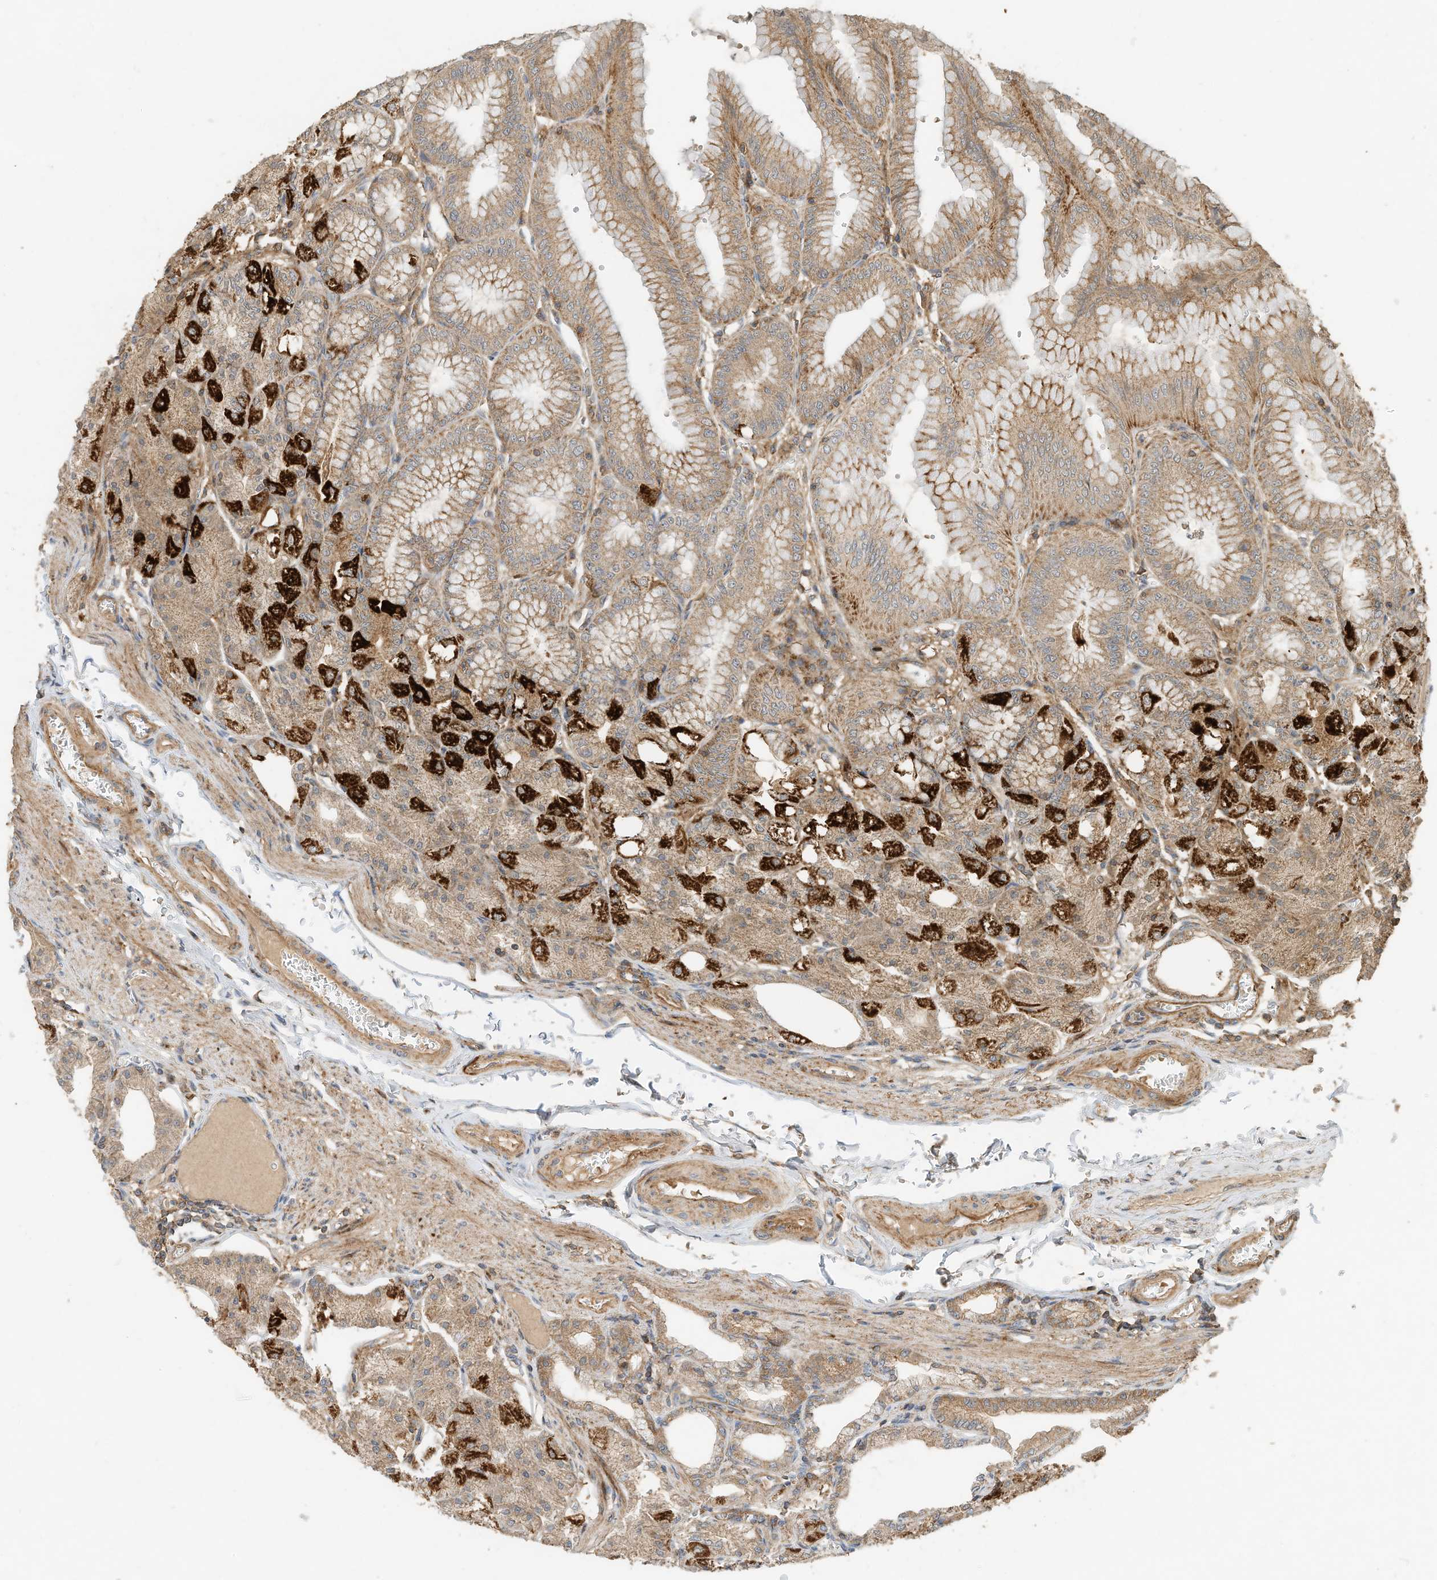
{"staining": {"intensity": "moderate", "quantity": ">75%", "location": "cytoplasmic/membranous"}, "tissue": "stomach", "cell_type": "Glandular cells", "image_type": "normal", "snomed": [{"axis": "morphology", "description": "Normal tissue, NOS"}, {"axis": "topography", "description": "Stomach, lower"}], "caption": "IHC of unremarkable stomach displays medium levels of moderate cytoplasmic/membranous staining in about >75% of glandular cells. (brown staining indicates protein expression, while blue staining denotes nuclei).", "gene": "CPAMD8", "patient": {"sex": "male", "age": 71}}